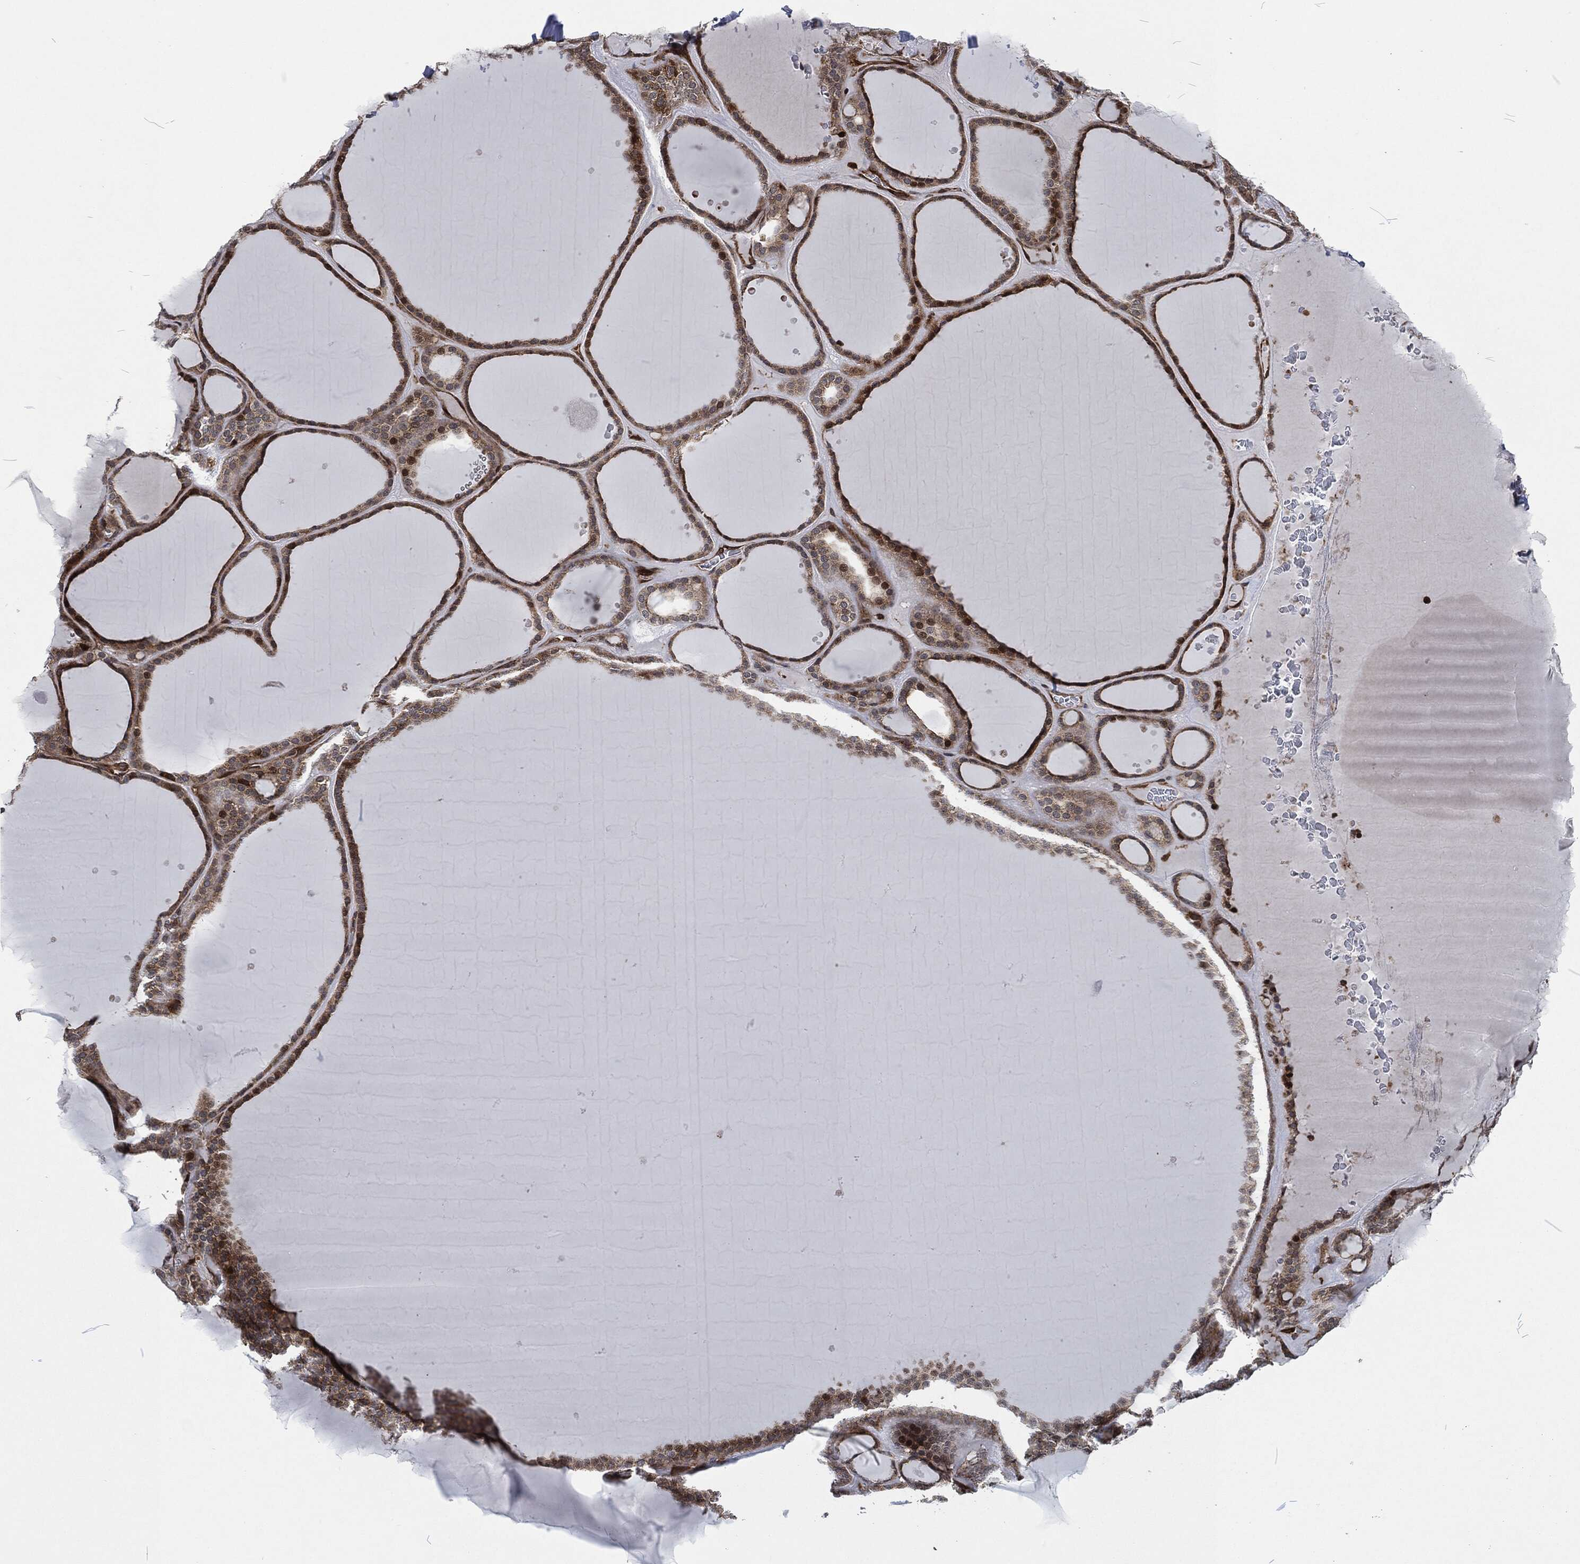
{"staining": {"intensity": "moderate", "quantity": ">75%", "location": "cytoplasmic/membranous"}, "tissue": "thyroid gland", "cell_type": "Glandular cells", "image_type": "normal", "snomed": [{"axis": "morphology", "description": "Normal tissue, NOS"}, {"axis": "topography", "description": "Thyroid gland"}], "caption": "Thyroid gland stained with DAB (3,3'-diaminobenzidine) IHC exhibits medium levels of moderate cytoplasmic/membranous staining in approximately >75% of glandular cells.", "gene": "CMPK2", "patient": {"sex": "male", "age": 63}}